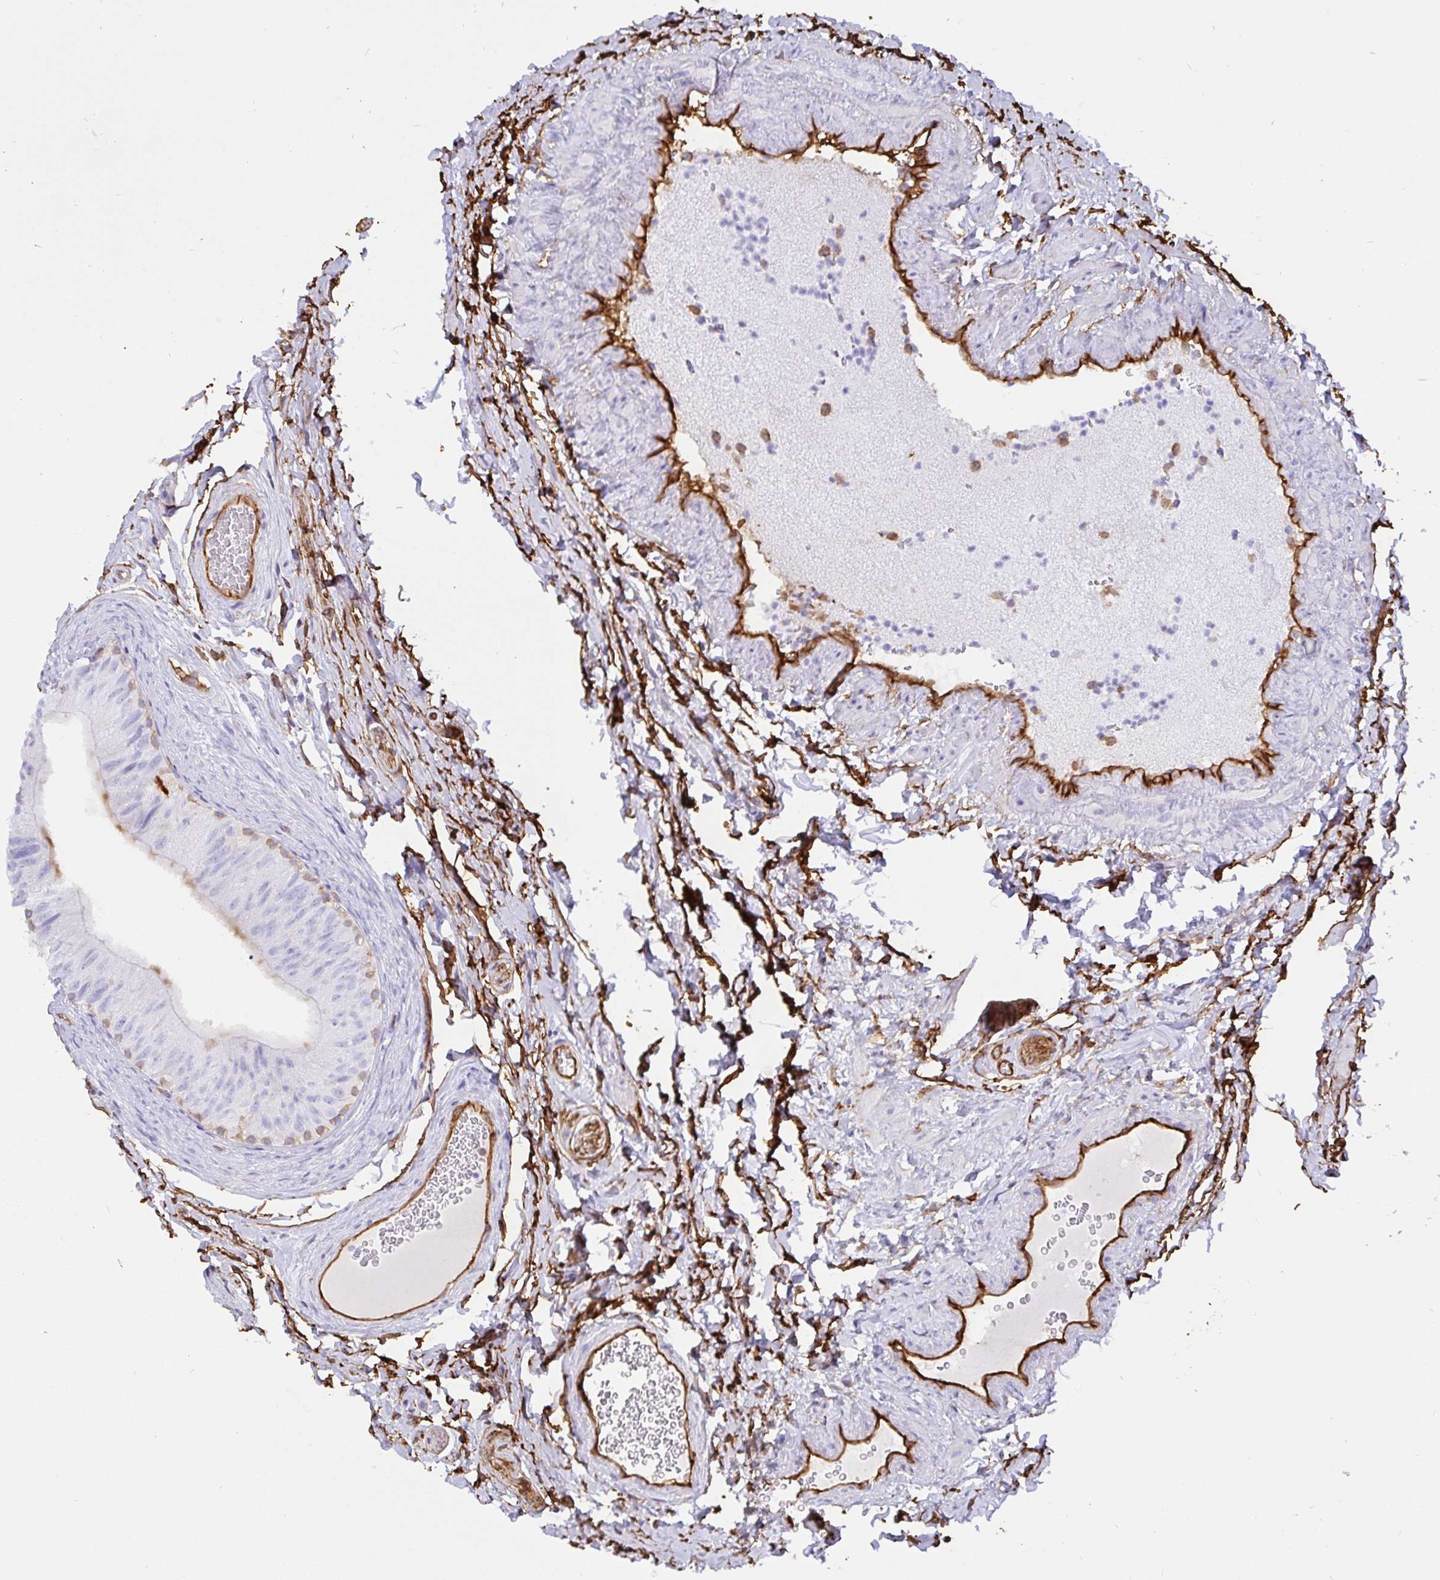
{"staining": {"intensity": "weak", "quantity": "<25%", "location": "cytoplasmic/membranous"}, "tissue": "epididymis", "cell_type": "Glandular cells", "image_type": "normal", "snomed": [{"axis": "morphology", "description": "Normal tissue, NOS"}, {"axis": "topography", "description": "Epididymis, spermatic cord, NOS"}, {"axis": "topography", "description": "Epididymis"}], "caption": "DAB immunohistochemical staining of benign human epididymis demonstrates no significant staining in glandular cells. Nuclei are stained in blue.", "gene": "ANXA2", "patient": {"sex": "male", "age": 31}}